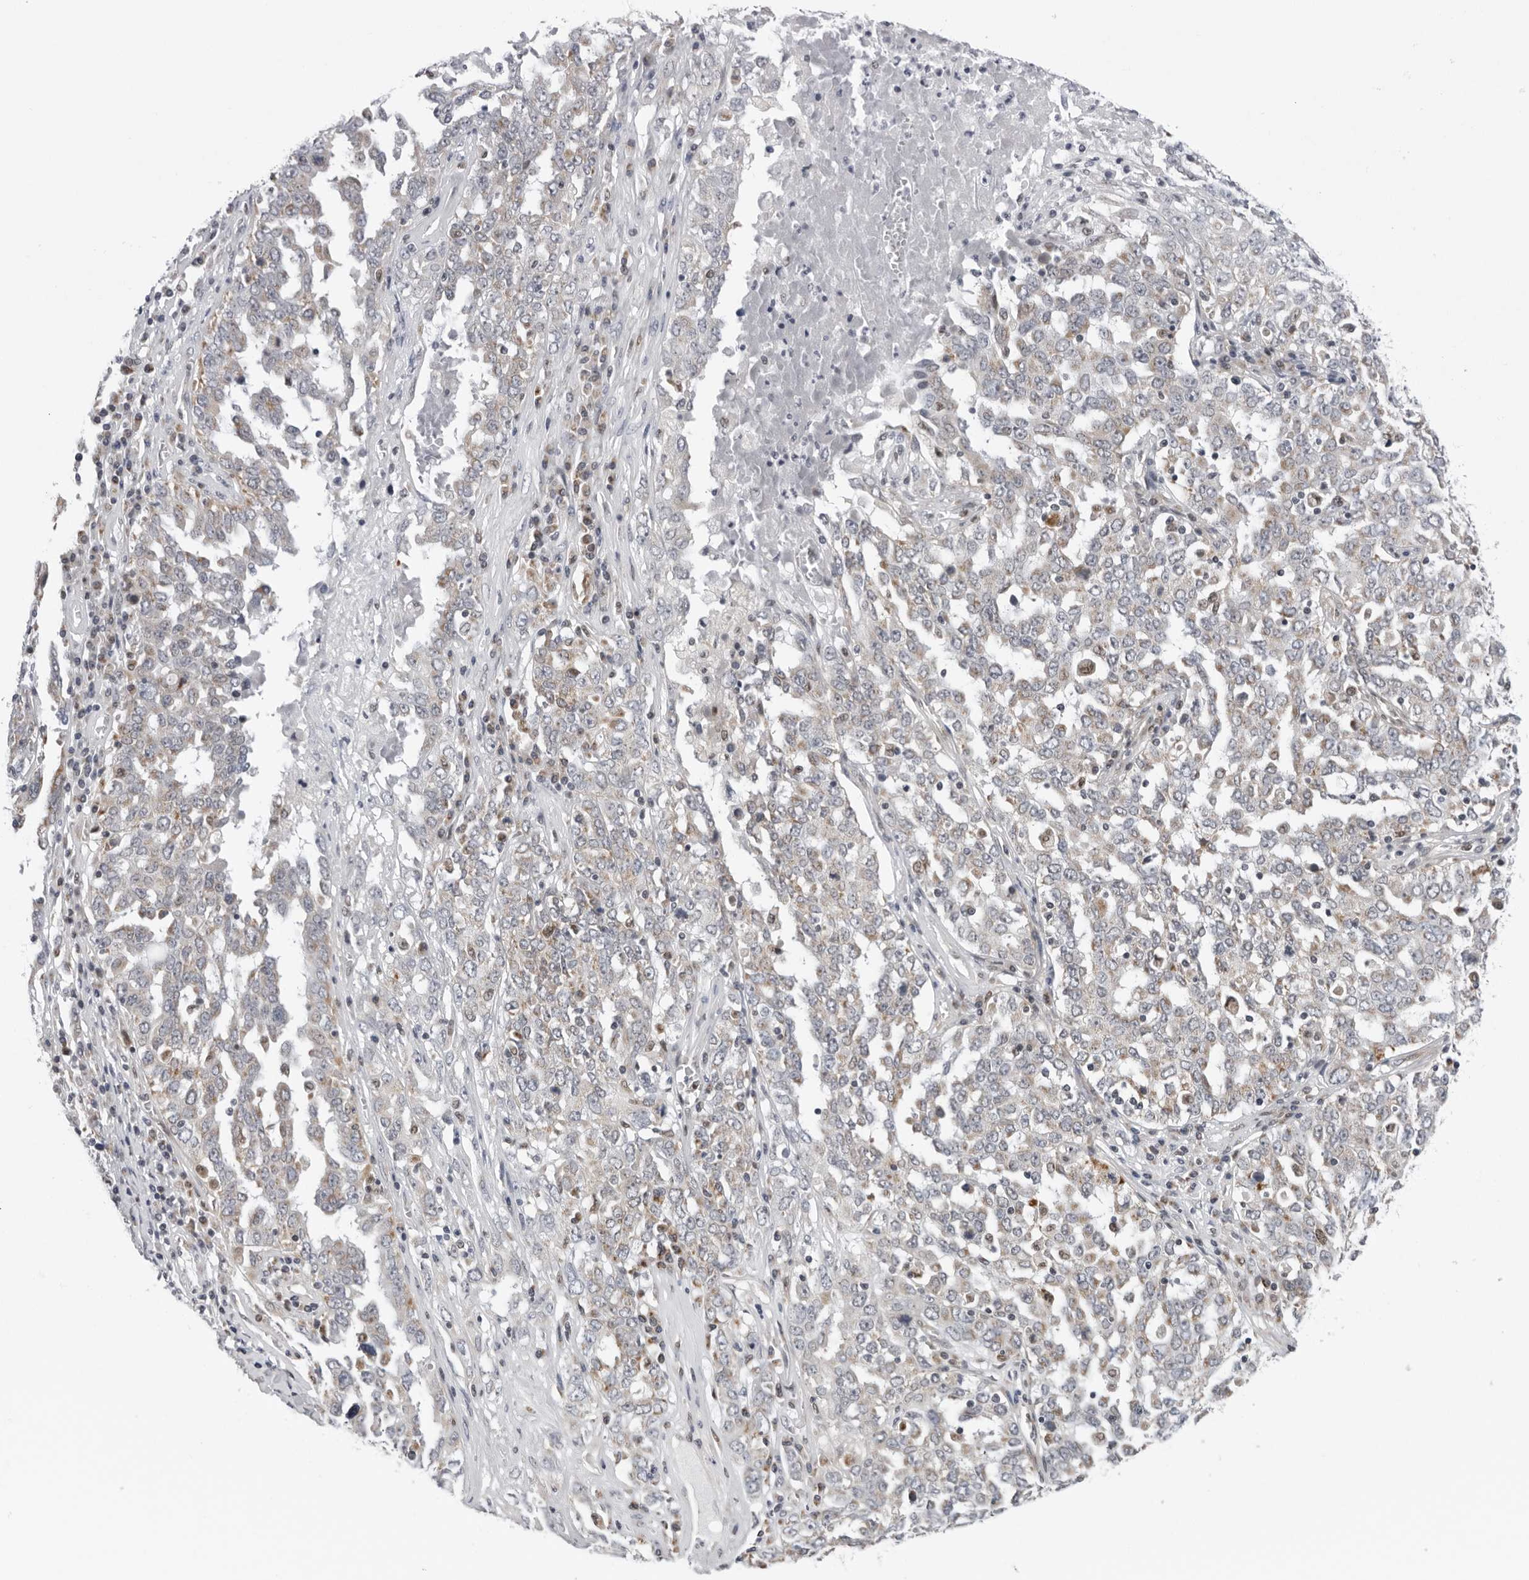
{"staining": {"intensity": "weak", "quantity": "25%-75%", "location": "cytoplasmic/membranous"}, "tissue": "ovarian cancer", "cell_type": "Tumor cells", "image_type": "cancer", "snomed": [{"axis": "morphology", "description": "Carcinoma, endometroid"}, {"axis": "topography", "description": "Ovary"}], "caption": "Ovarian cancer (endometroid carcinoma) was stained to show a protein in brown. There is low levels of weak cytoplasmic/membranous staining in about 25%-75% of tumor cells.", "gene": "CPT2", "patient": {"sex": "female", "age": 62}}